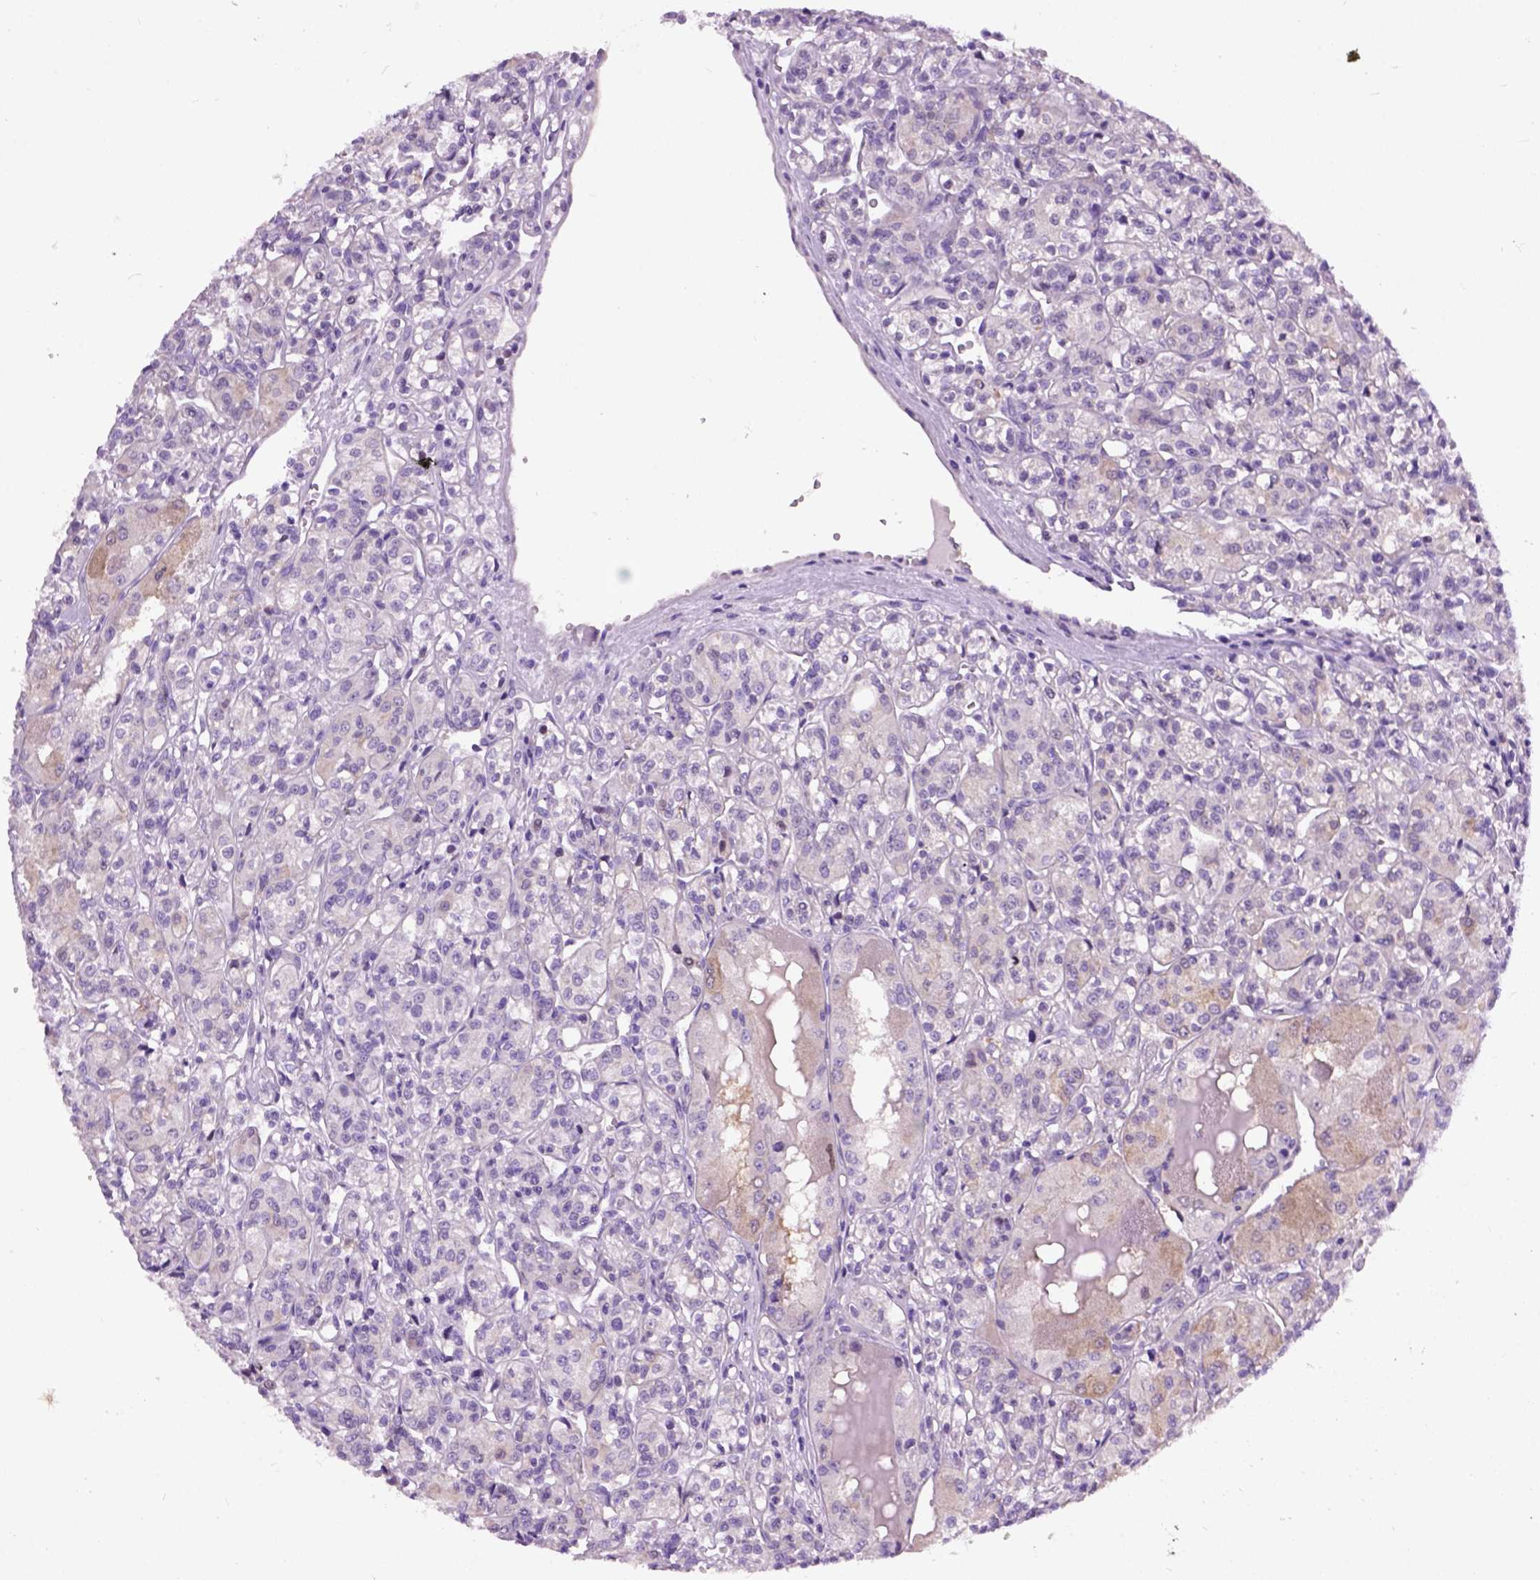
{"staining": {"intensity": "weak", "quantity": "<25%", "location": "cytoplasmic/membranous"}, "tissue": "renal cancer", "cell_type": "Tumor cells", "image_type": "cancer", "snomed": [{"axis": "morphology", "description": "Adenocarcinoma, NOS"}, {"axis": "topography", "description": "Kidney"}], "caption": "A histopathology image of renal adenocarcinoma stained for a protein demonstrates no brown staining in tumor cells.", "gene": "MAPT", "patient": {"sex": "male", "age": 36}}